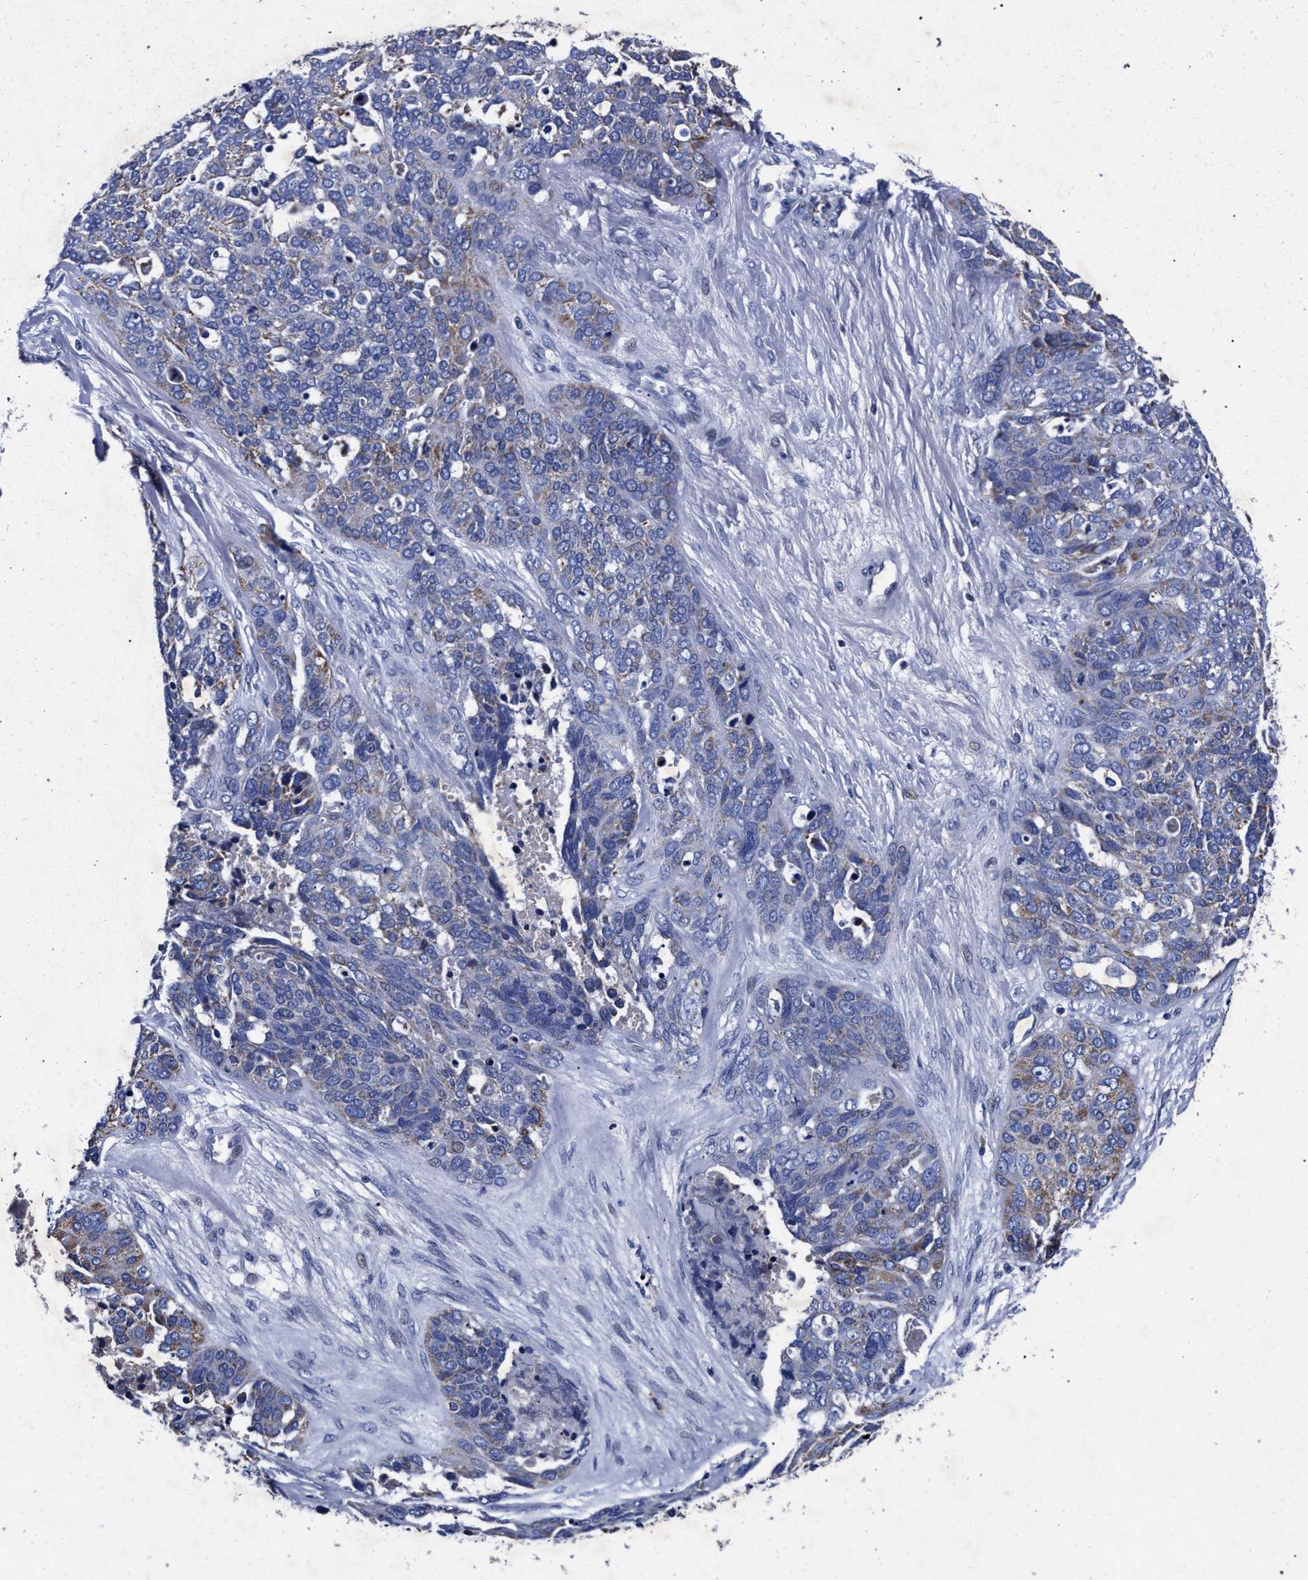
{"staining": {"intensity": "weak", "quantity": "<25%", "location": "cytoplasmic/membranous"}, "tissue": "ovarian cancer", "cell_type": "Tumor cells", "image_type": "cancer", "snomed": [{"axis": "morphology", "description": "Cystadenocarcinoma, serous, NOS"}, {"axis": "topography", "description": "Ovary"}], "caption": "Tumor cells show no significant protein staining in ovarian cancer.", "gene": "HSD17B14", "patient": {"sex": "female", "age": 44}}